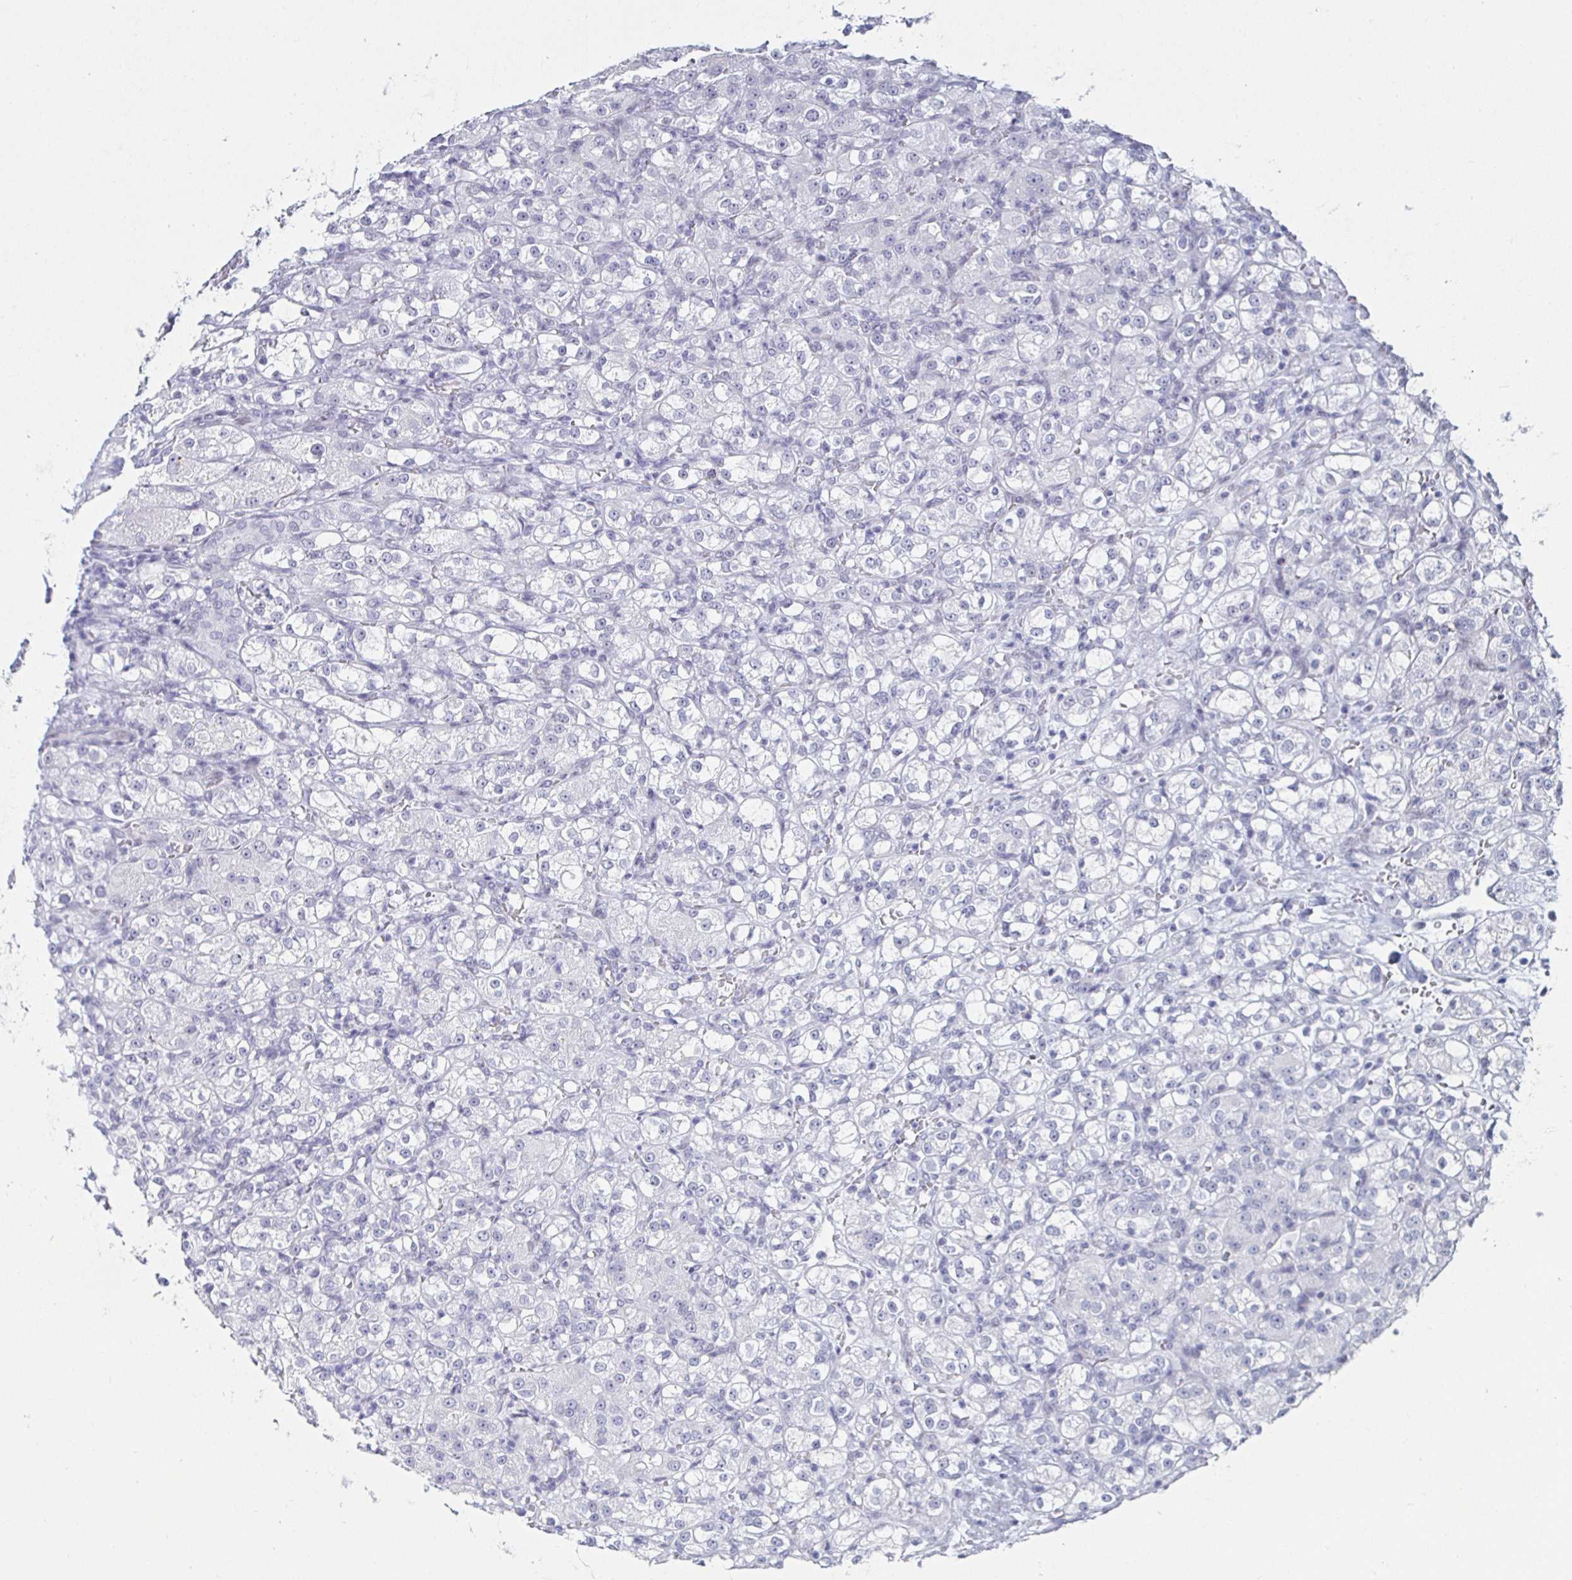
{"staining": {"intensity": "negative", "quantity": "none", "location": "none"}, "tissue": "renal cancer", "cell_type": "Tumor cells", "image_type": "cancer", "snomed": [{"axis": "morphology", "description": "Normal tissue, NOS"}, {"axis": "morphology", "description": "Adenocarcinoma, NOS"}, {"axis": "topography", "description": "Kidney"}], "caption": "Renal adenocarcinoma was stained to show a protein in brown. There is no significant staining in tumor cells.", "gene": "KRT4", "patient": {"sex": "male", "age": 61}}